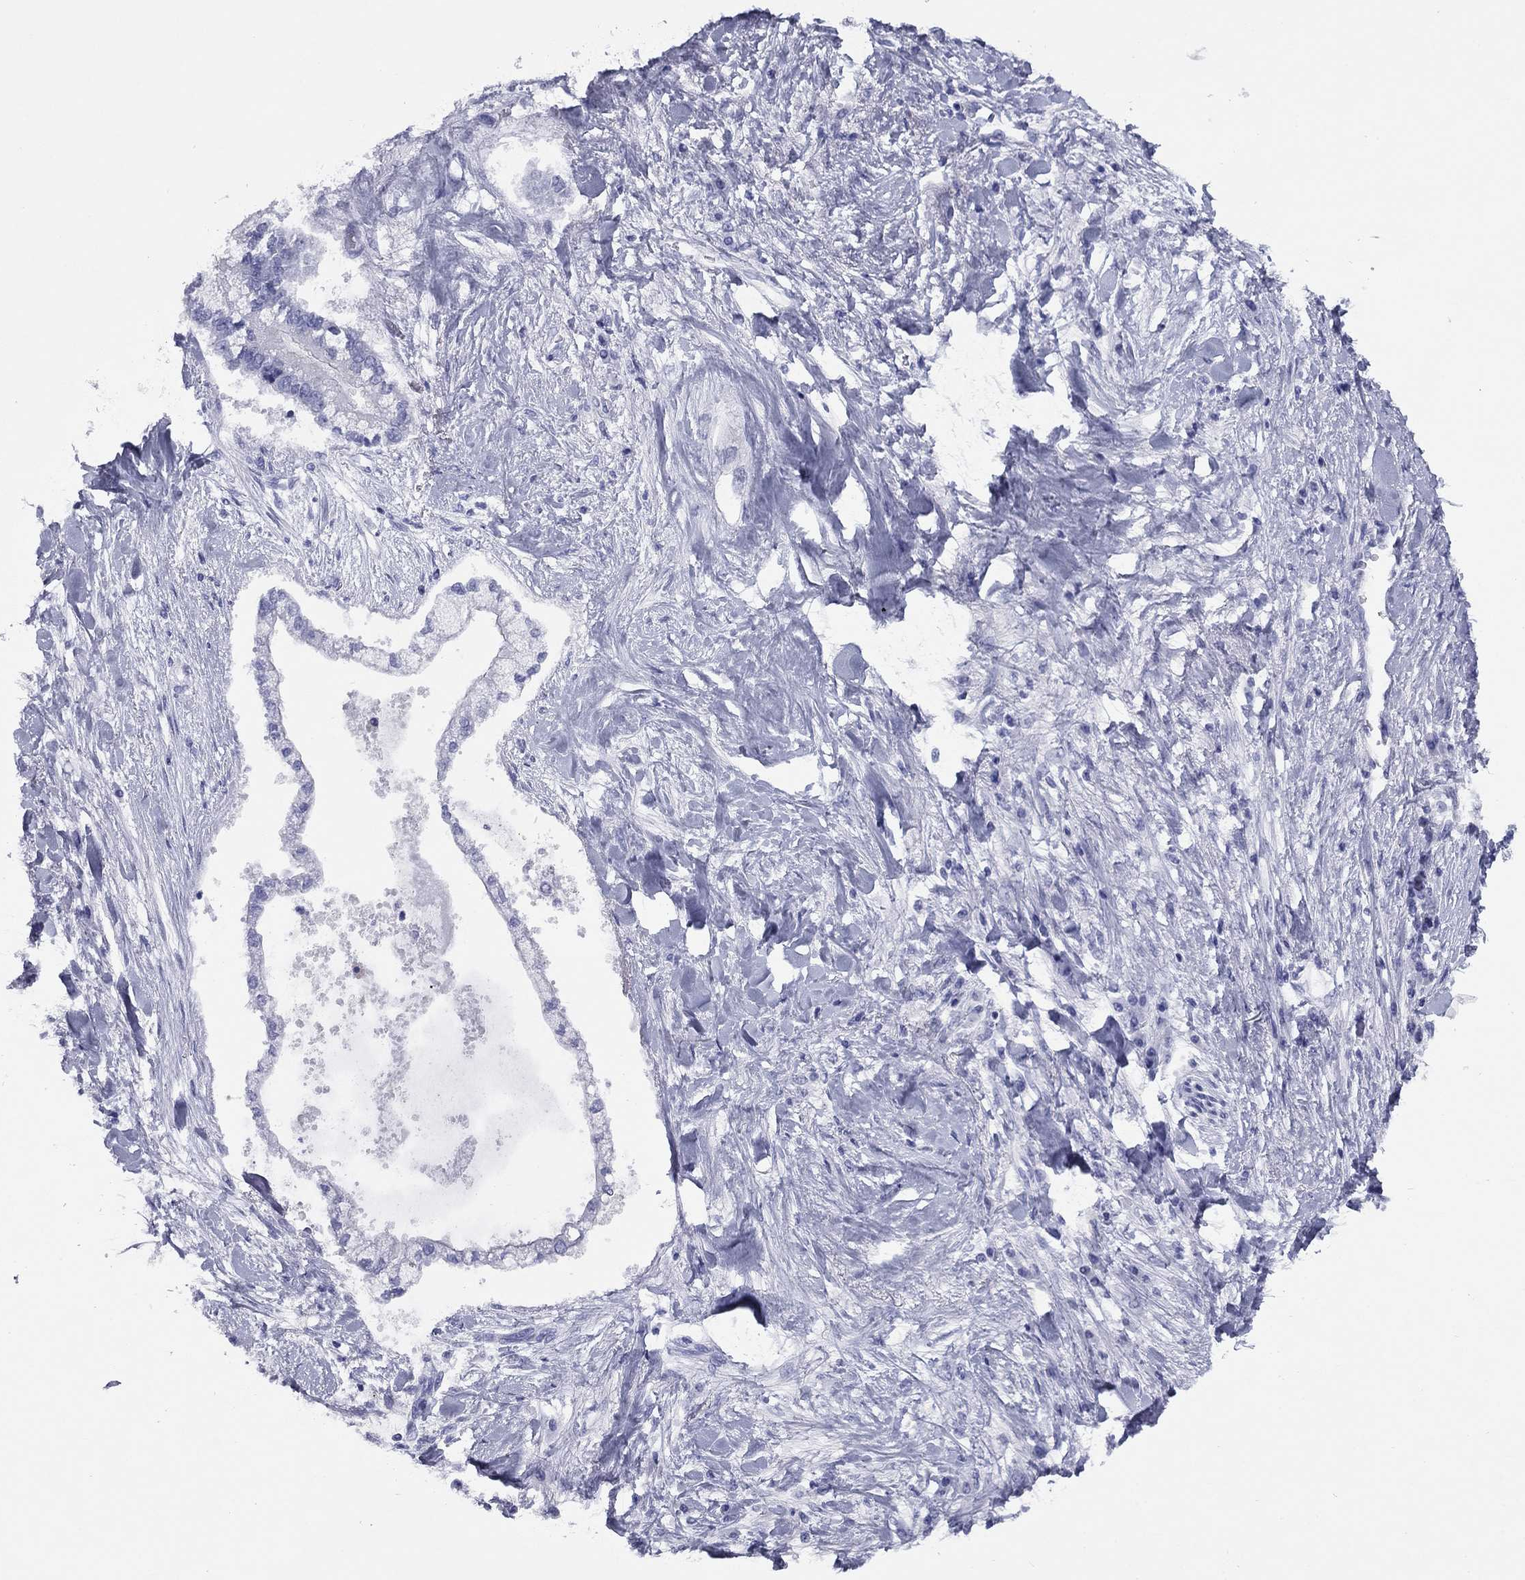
{"staining": {"intensity": "negative", "quantity": "none", "location": "none"}, "tissue": "liver cancer", "cell_type": "Tumor cells", "image_type": "cancer", "snomed": [{"axis": "morphology", "description": "Cholangiocarcinoma"}, {"axis": "topography", "description": "Liver"}], "caption": "Immunohistochemical staining of cholangiocarcinoma (liver) displays no significant staining in tumor cells.", "gene": "NPPA", "patient": {"sex": "male", "age": 50}}